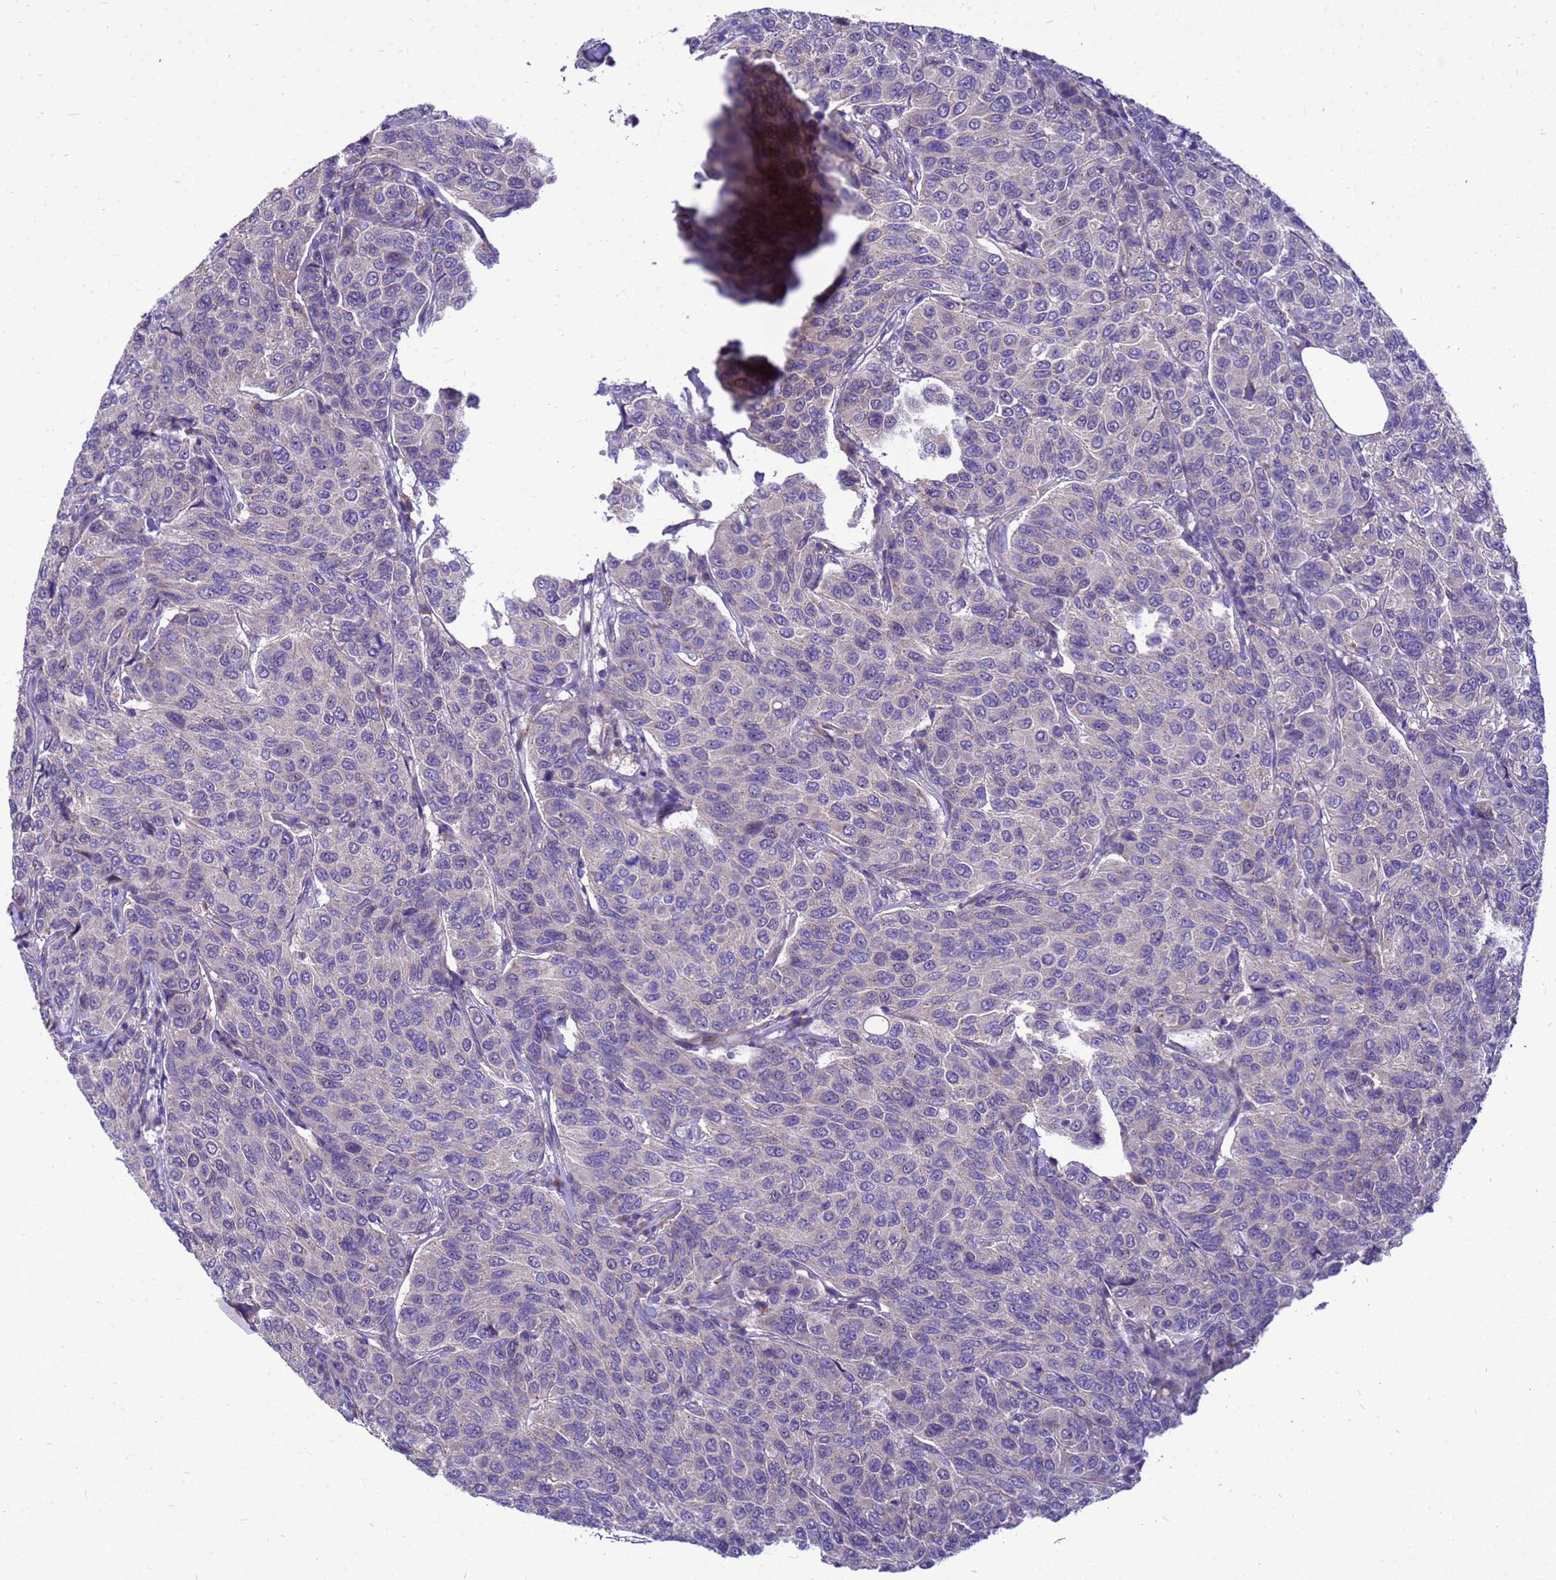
{"staining": {"intensity": "negative", "quantity": "none", "location": "none"}, "tissue": "breast cancer", "cell_type": "Tumor cells", "image_type": "cancer", "snomed": [{"axis": "morphology", "description": "Duct carcinoma"}, {"axis": "topography", "description": "Breast"}], "caption": "Invasive ductal carcinoma (breast) was stained to show a protein in brown. There is no significant expression in tumor cells.", "gene": "POP7", "patient": {"sex": "female", "age": 55}}